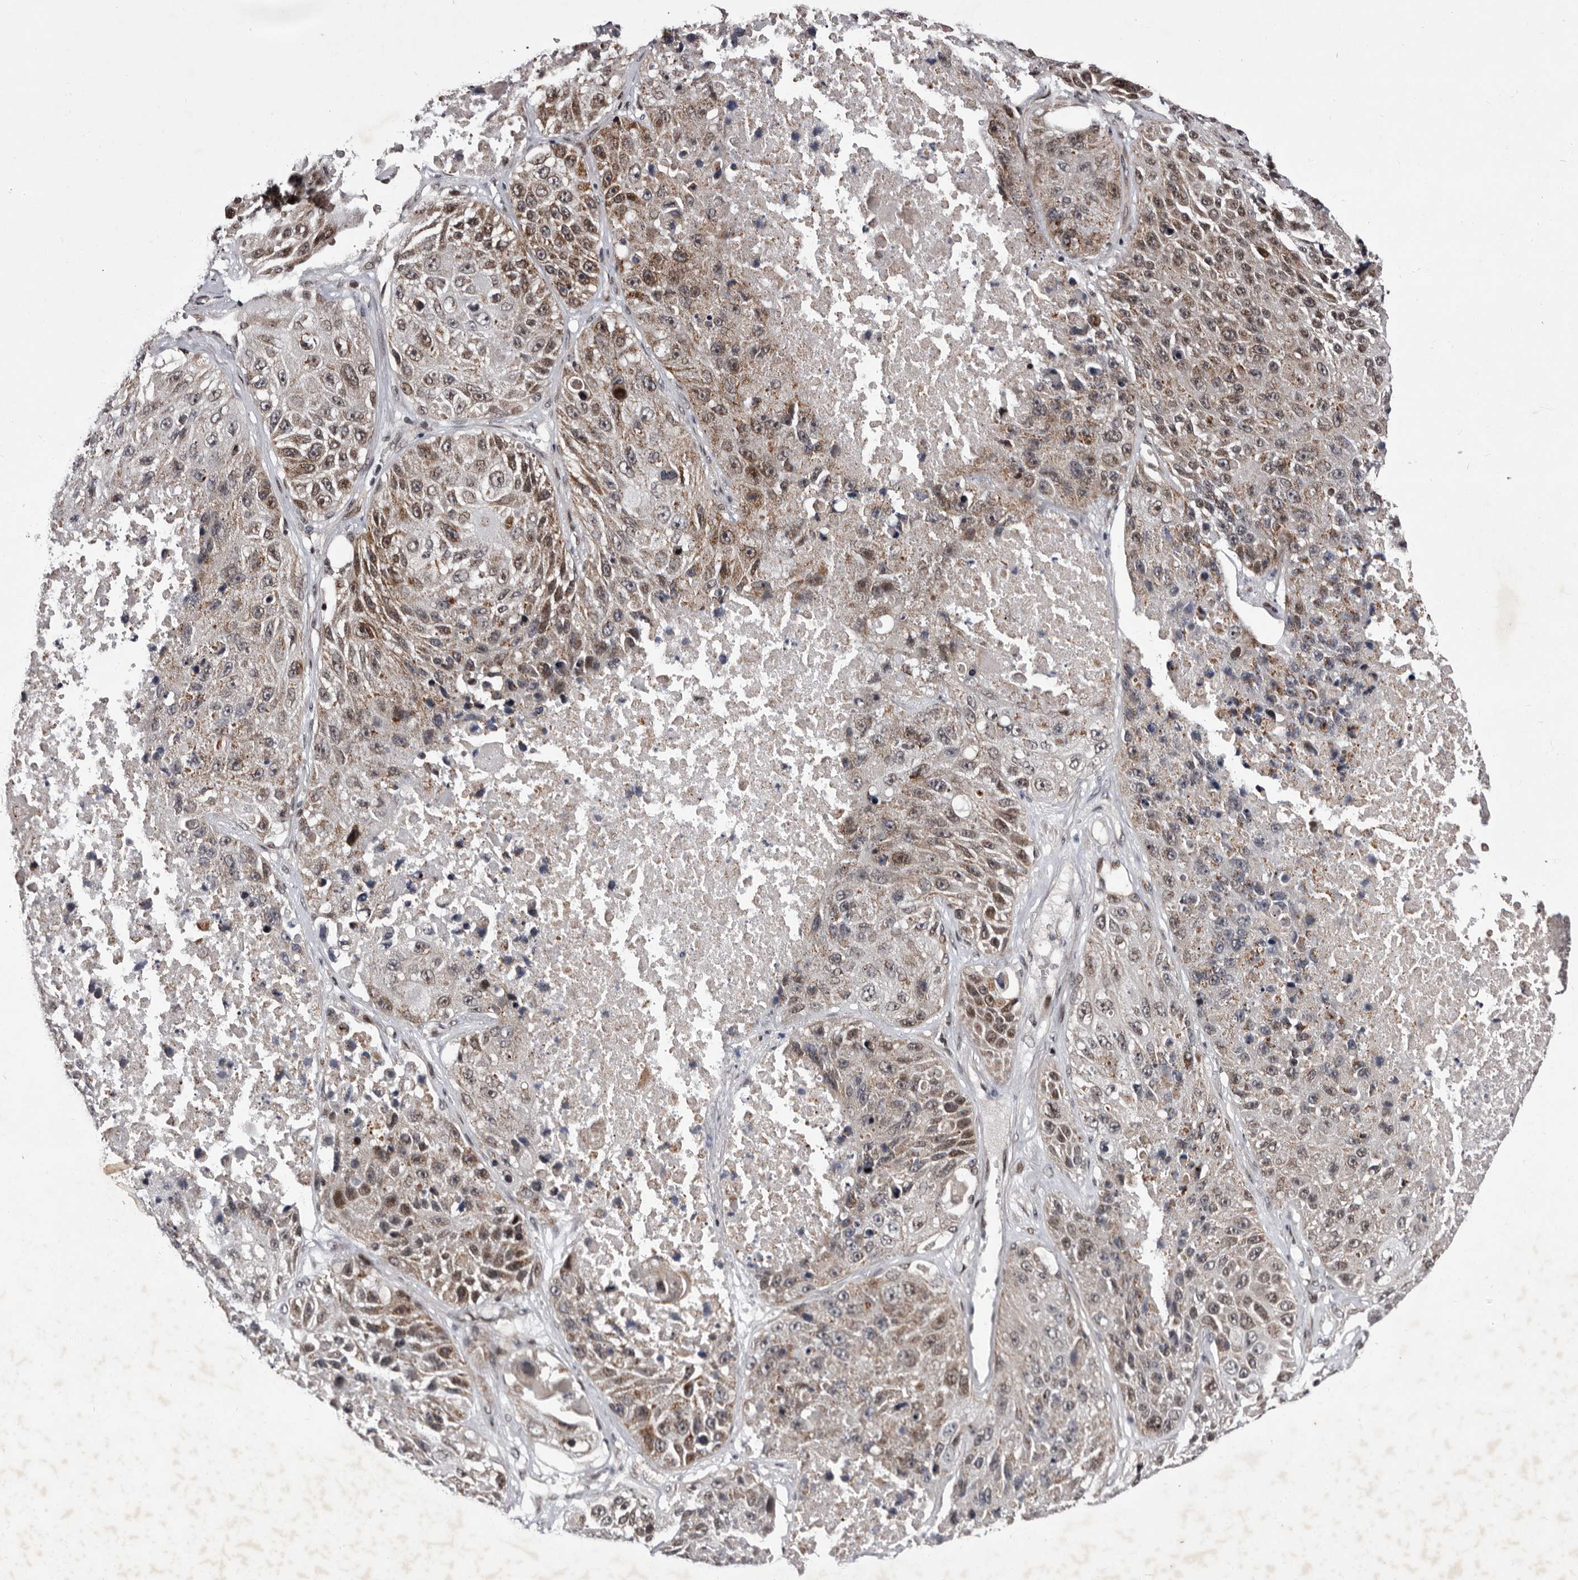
{"staining": {"intensity": "moderate", "quantity": "25%-75%", "location": "cytoplasmic/membranous"}, "tissue": "lung cancer", "cell_type": "Tumor cells", "image_type": "cancer", "snomed": [{"axis": "morphology", "description": "Squamous cell carcinoma, NOS"}, {"axis": "topography", "description": "Lung"}], "caption": "This image demonstrates immunohistochemistry (IHC) staining of human lung cancer, with medium moderate cytoplasmic/membranous expression in approximately 25%-75% of tumor cells.", "gene": "TNKS", "patient": {"sex": "male", "age": 61}}